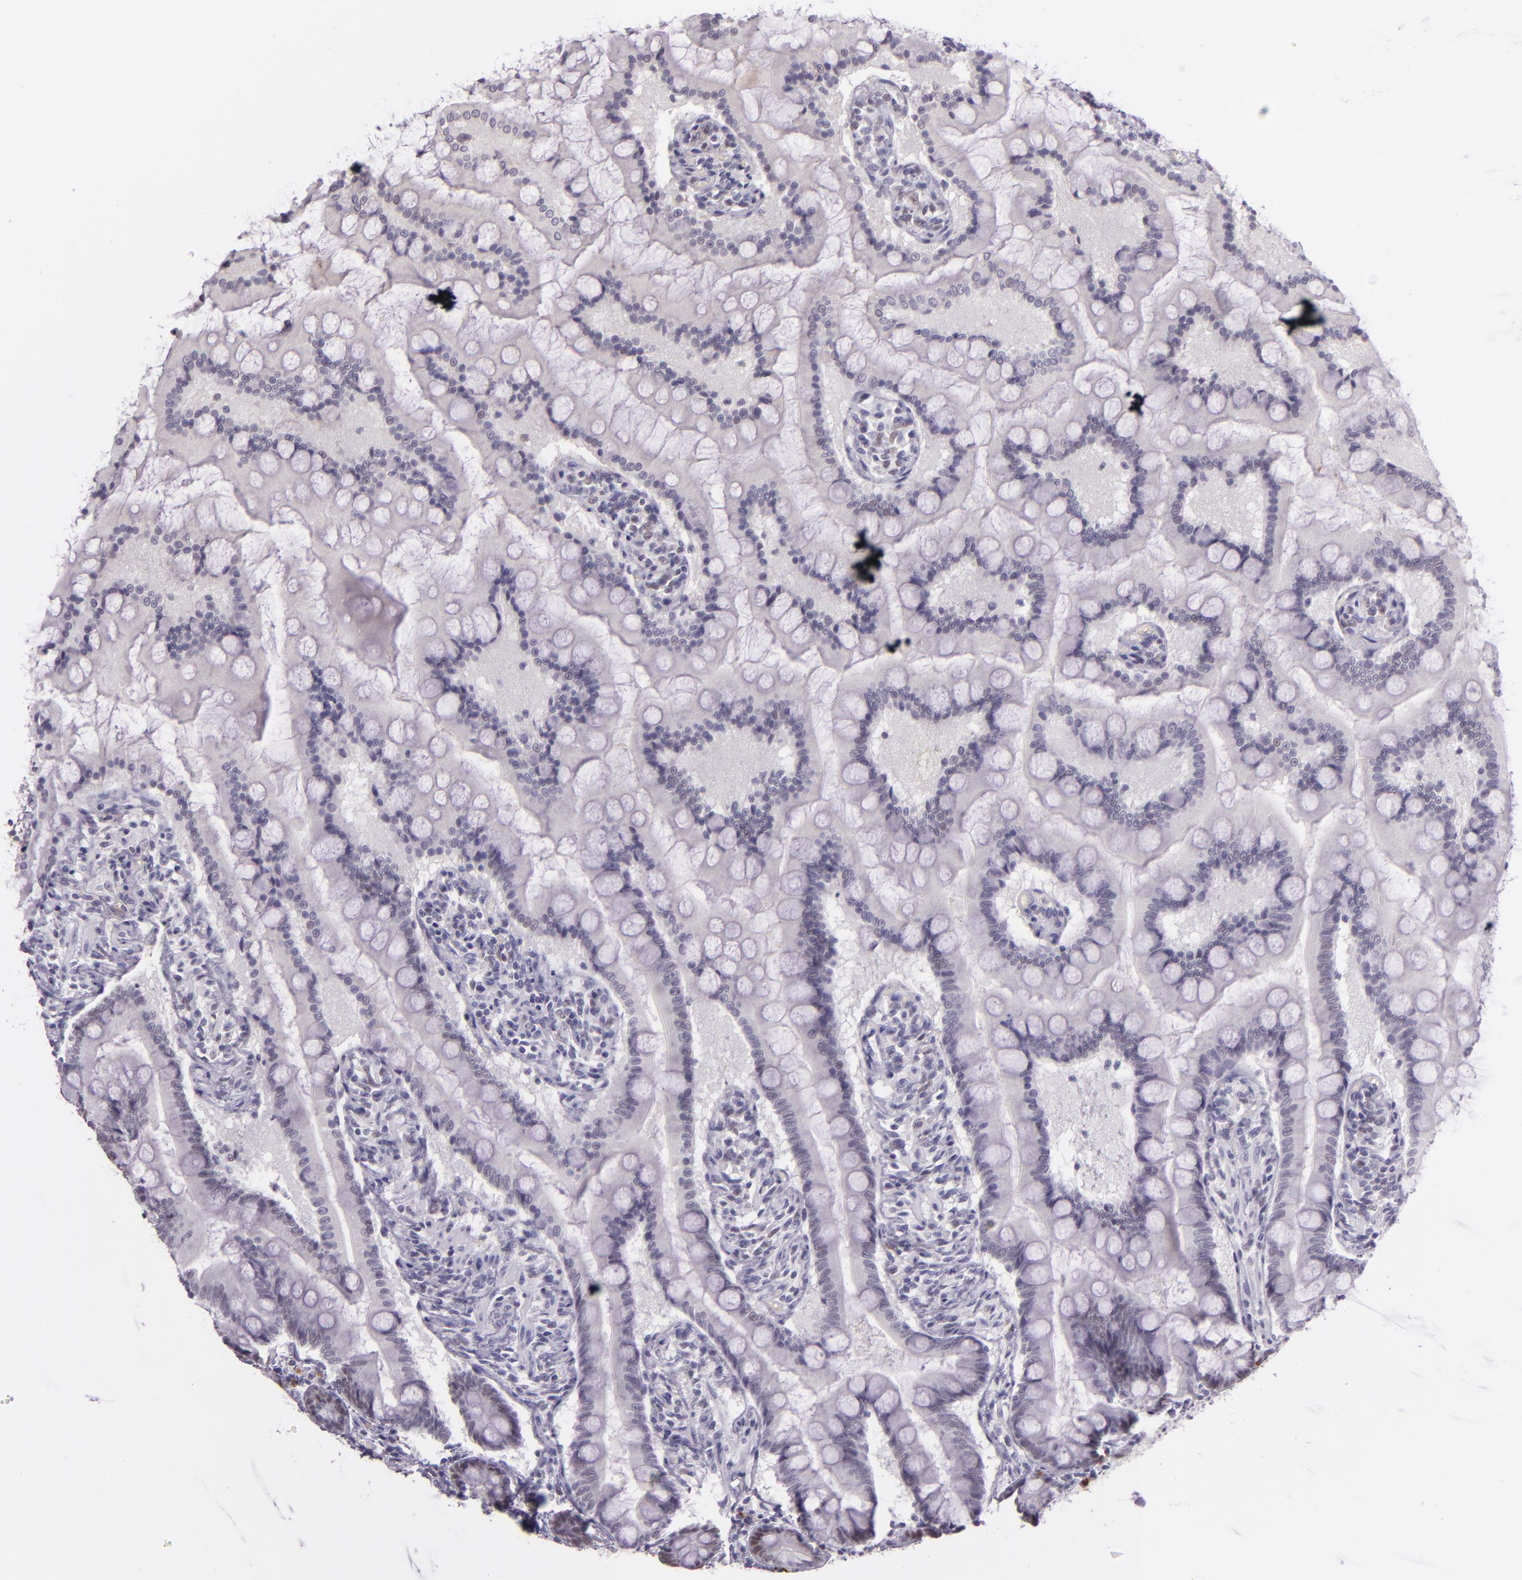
{"staining": {"intensity": "weak", "quantity": "<25%", "location": "nuclear"}, "tissue": "small intestine", "cell_type": "Glandular cells", "image_type": "normal", "snomed": [{"axis": "morphology", "description": "Normal tissue, NOS"}, {"axis": "topography", "description": "Small intestine"}], "caption": "The photomicrograph exhibits no significant expression in glandular cells of small intestine. Nuclei are stained in blue.", "gene": "CHEK2", "patient": {"sex": "male", "age": 41}}